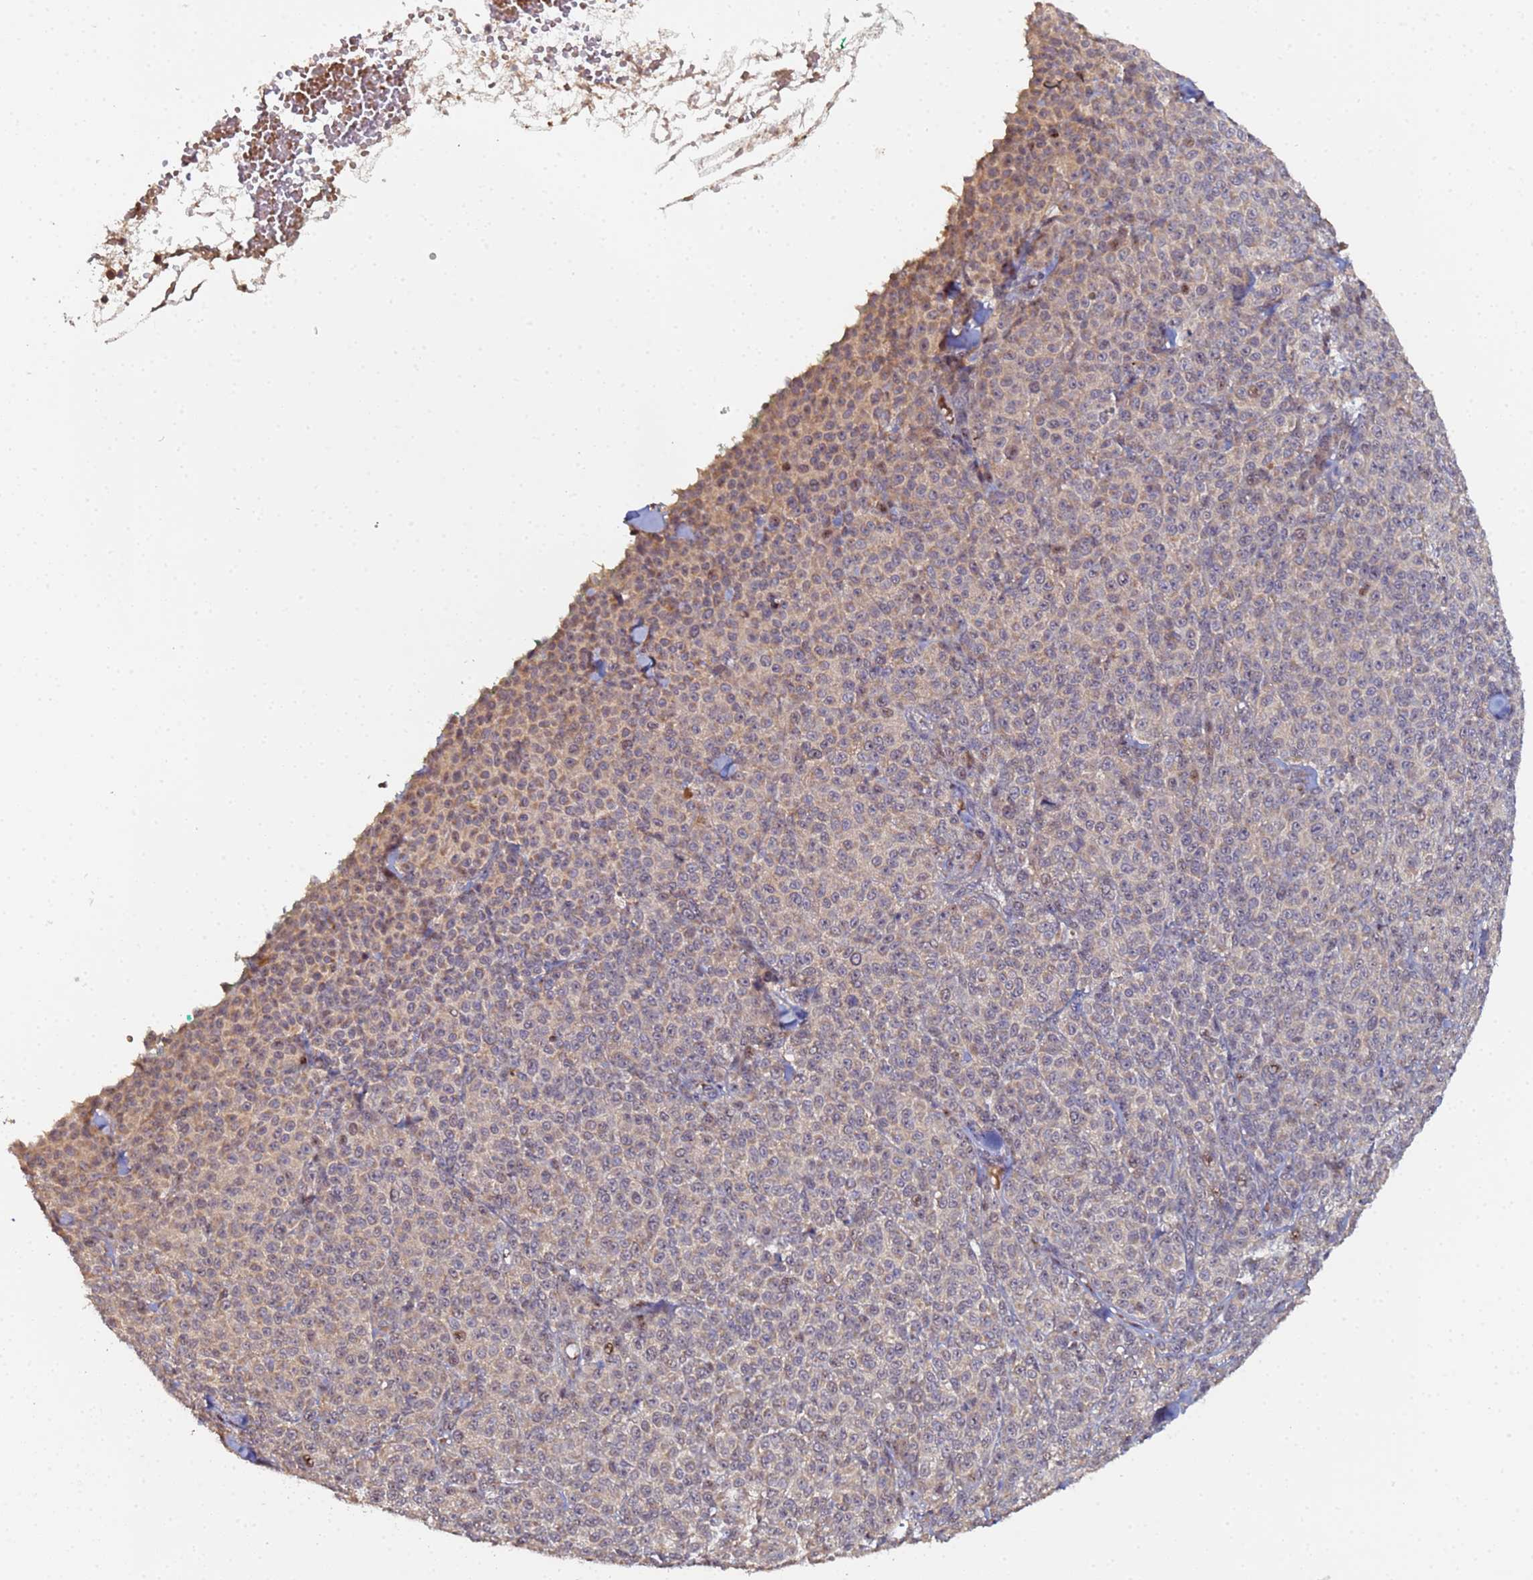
{"staining": {"intensity": "moderate", "quantity": "<25%", "location": "cytoplasmic/membranous,nuclear"}, "tissue": "melanoma", "cell_type": "Tumor cells", "image_type": "cancer", "snomed": [{"axis": "morphology", "description": "Normal tissue, NOS"}, {"axis": "morphology", "description": "Malignant melanoma, NOS"}, {"axis": "topography", "description": "Skin"}], "caption": "Tumor cells show moderate cytoplasmic/membranous and nuclear staining in about <25% of cells in malignant melanoma. The staining was performed using DAB (3,3'-diaminobenzidine), with brown indicating positive protein expression. Nuclei are stained blue with hematoxylin.", "gene": "OSER1", "patient": {"sex": "female", "age": 34}}